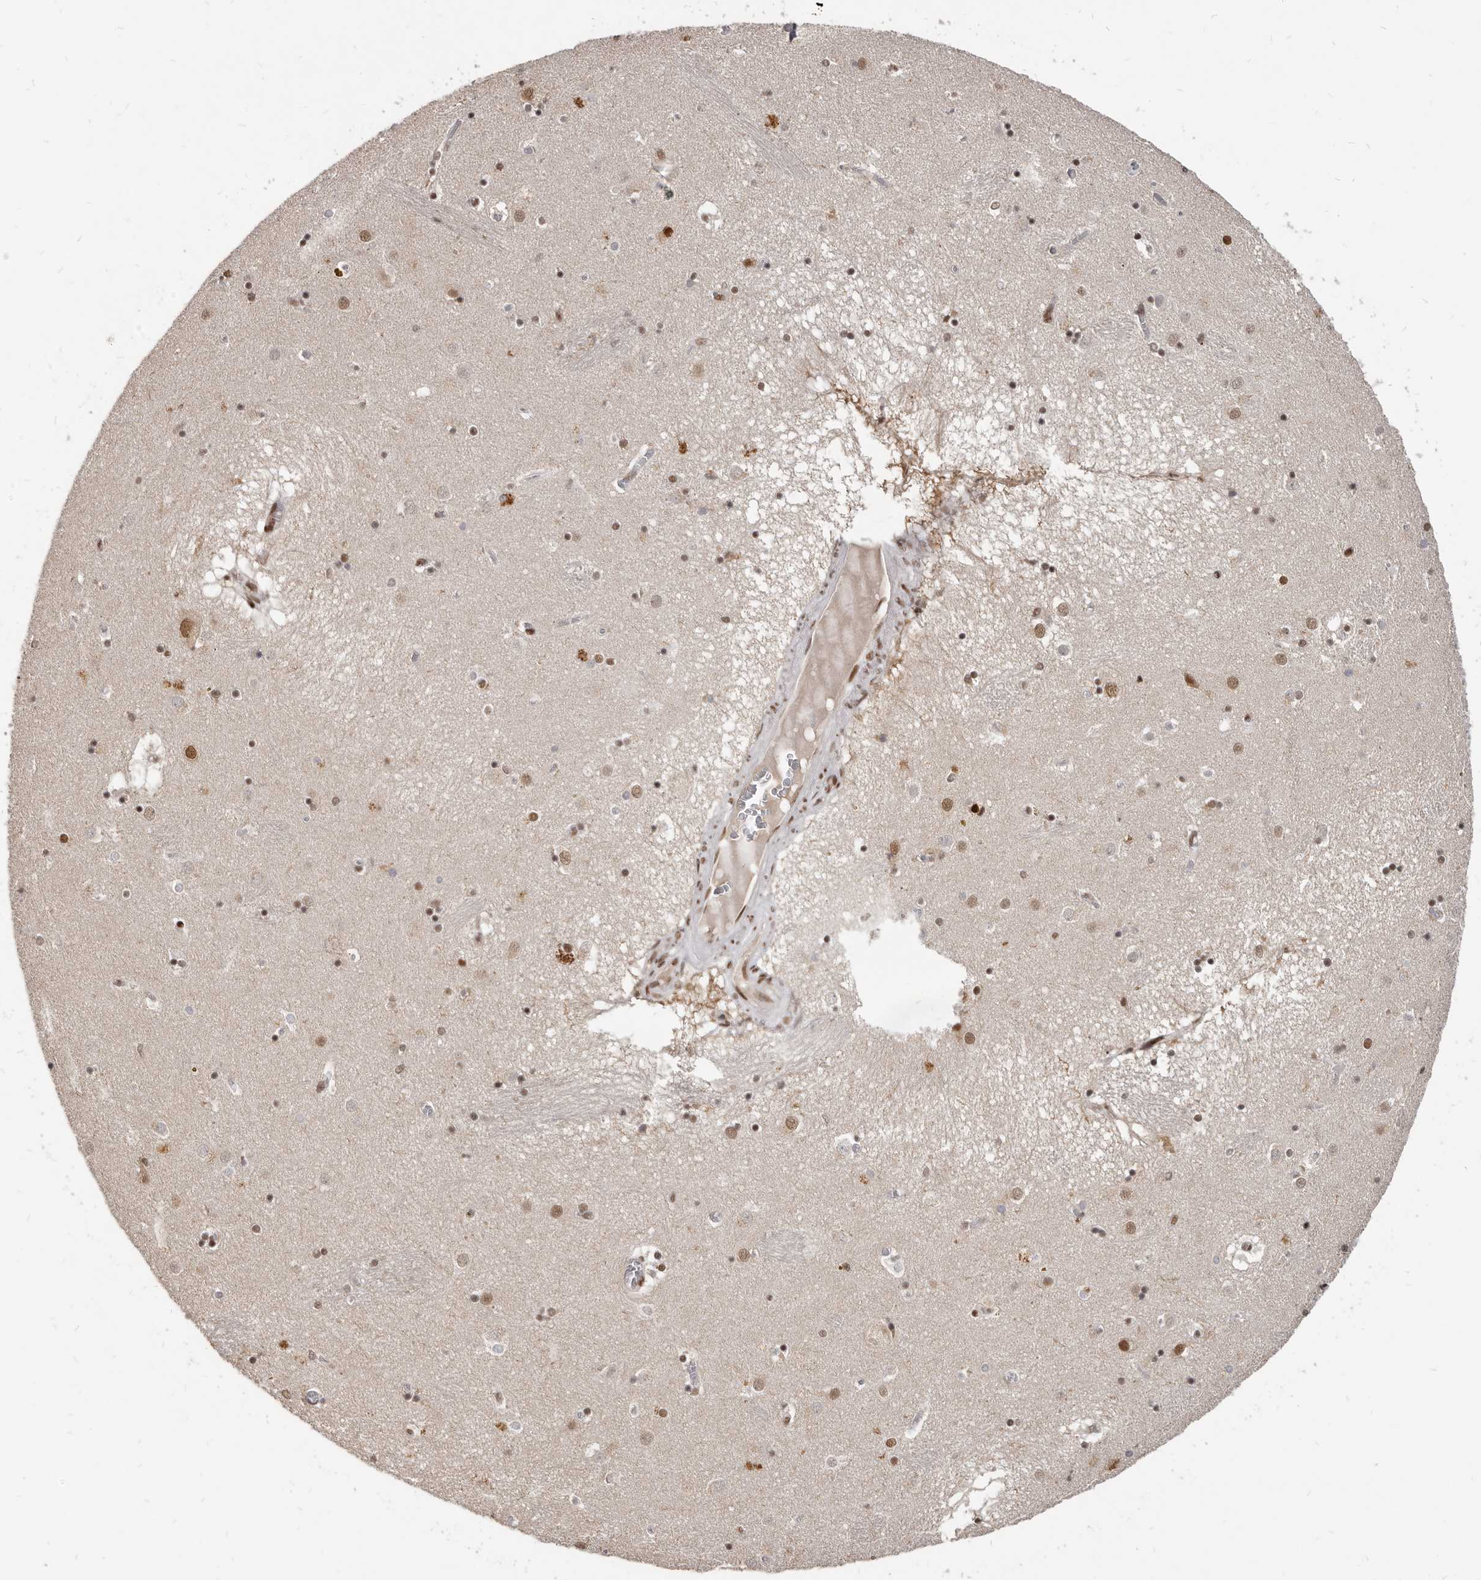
{"staining": {"intensity": "moderate", "quantity": "25%-75%", "location": "nuclear"}, "tissue": "caudate", "cell_type": "Glial cells", "image_type": "normal", "snomed": [{"axis": "morphology", "description": "Normal tissue, NOS"}, {"axis": "topography", "description": "Lateral ventricle wall"}], "caption": "A brown stain shows moderate nuclear expression of a protein in glial cells of unremarkable human caudate. Using DAB (3,3'-diaminobenzidine) (brown) and hematoxylin (blue) stains, captured at high magnification using brightfield microscopy.", "gene": "ATF5", "patient": {"sex": "male", "age": 70}}